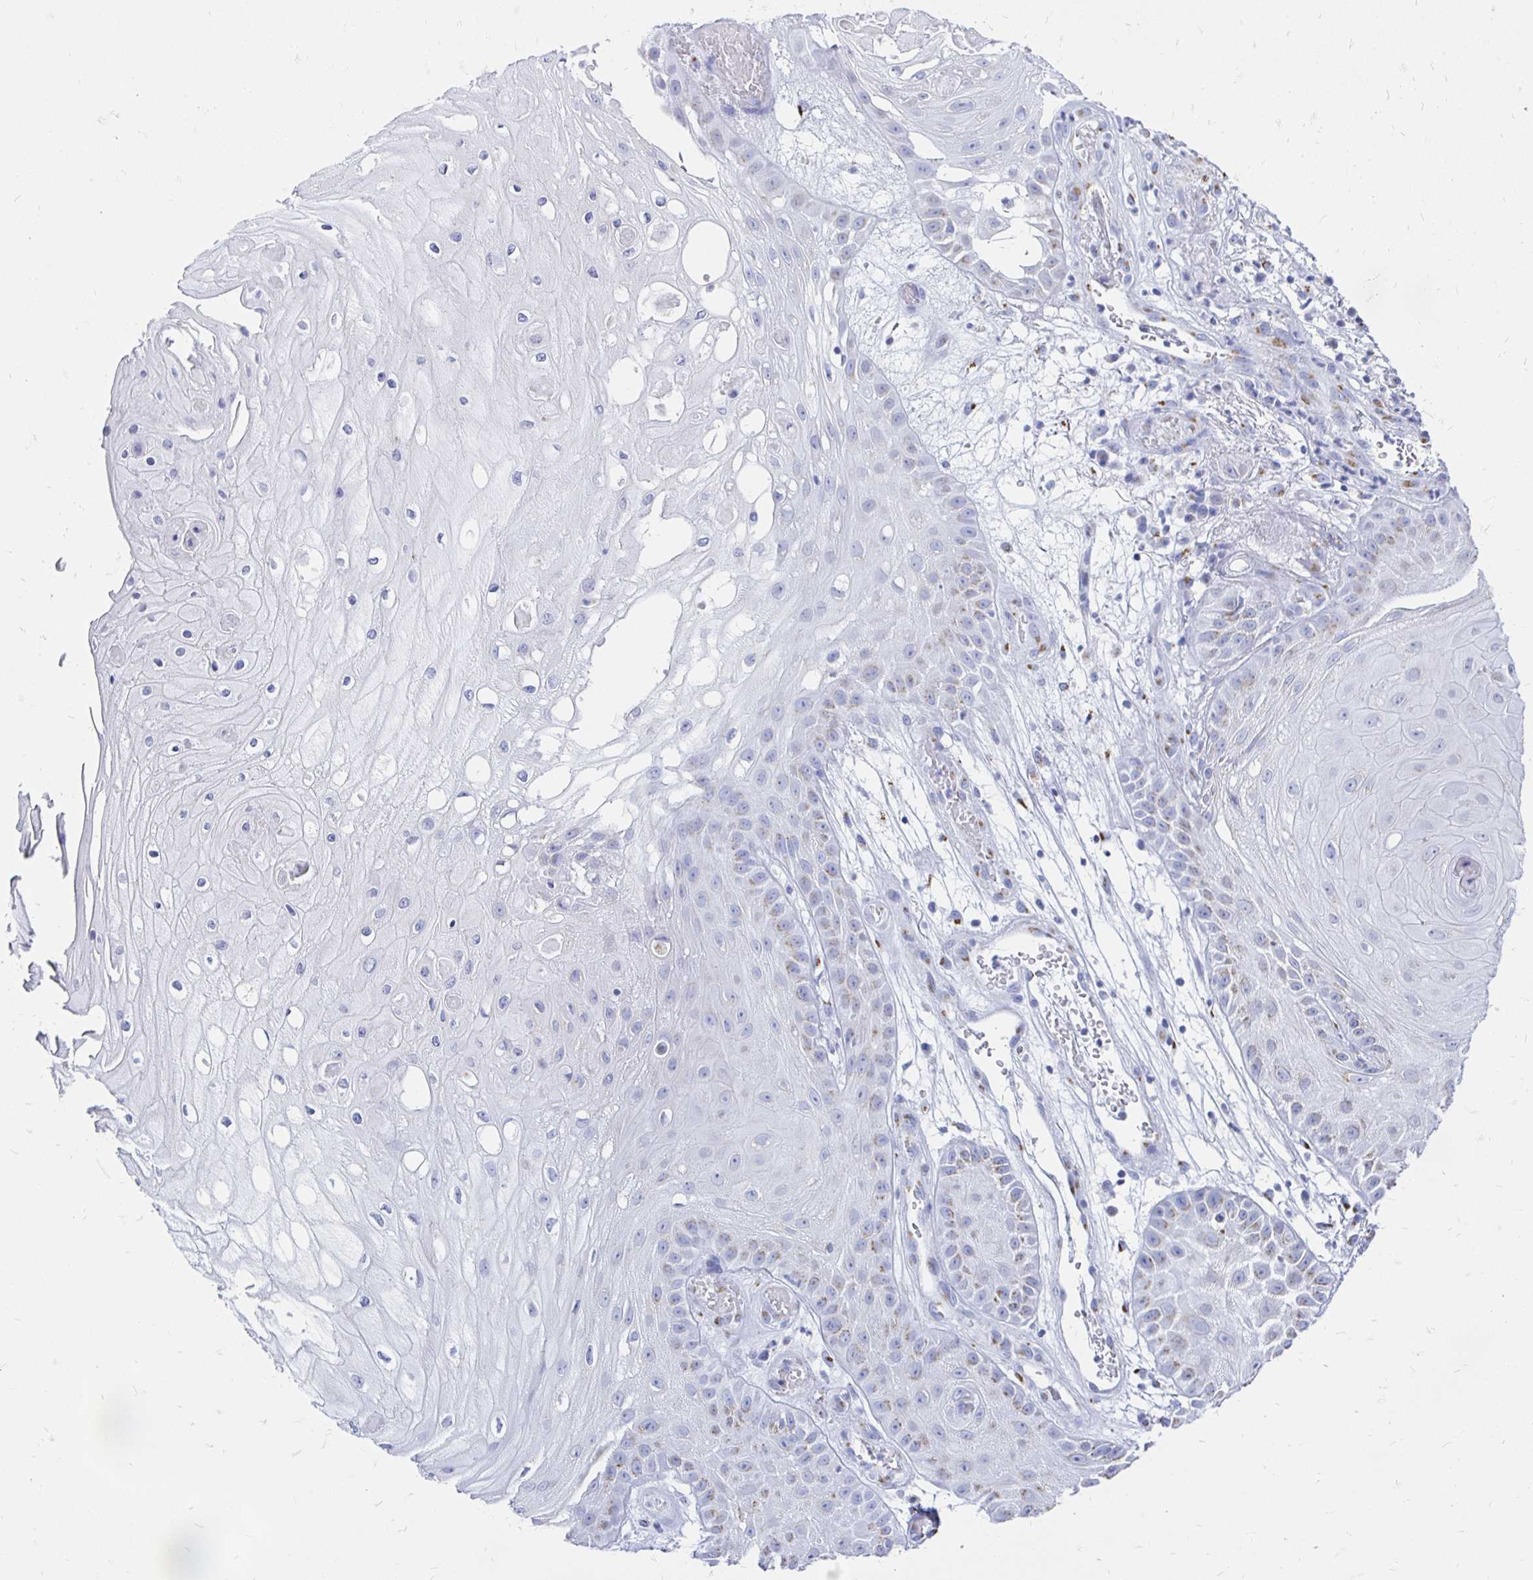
{"staining": {"intensity": "weak", "quantity": "25%-75%", "location": "cytoplasmic/membranous"}, "tissue": "skin cancer", "cell_type": "Tumor cells", "image_type": "cancer", "snomed": [{"axis": "morphology", "description": "Squamous cell carcinoma, NOS"}, {"axis": "topography", "description": "Skin"}], "caption": "Protein expression analysis of skin cancer displays weak cytoplasmic/membranous staining in about 25%-75% of tumor cells. (DAB IHC with brightfield microscopy, high magnification).", "gene": "PAGE4", "patient": {"sex": "male", "age": 70}}